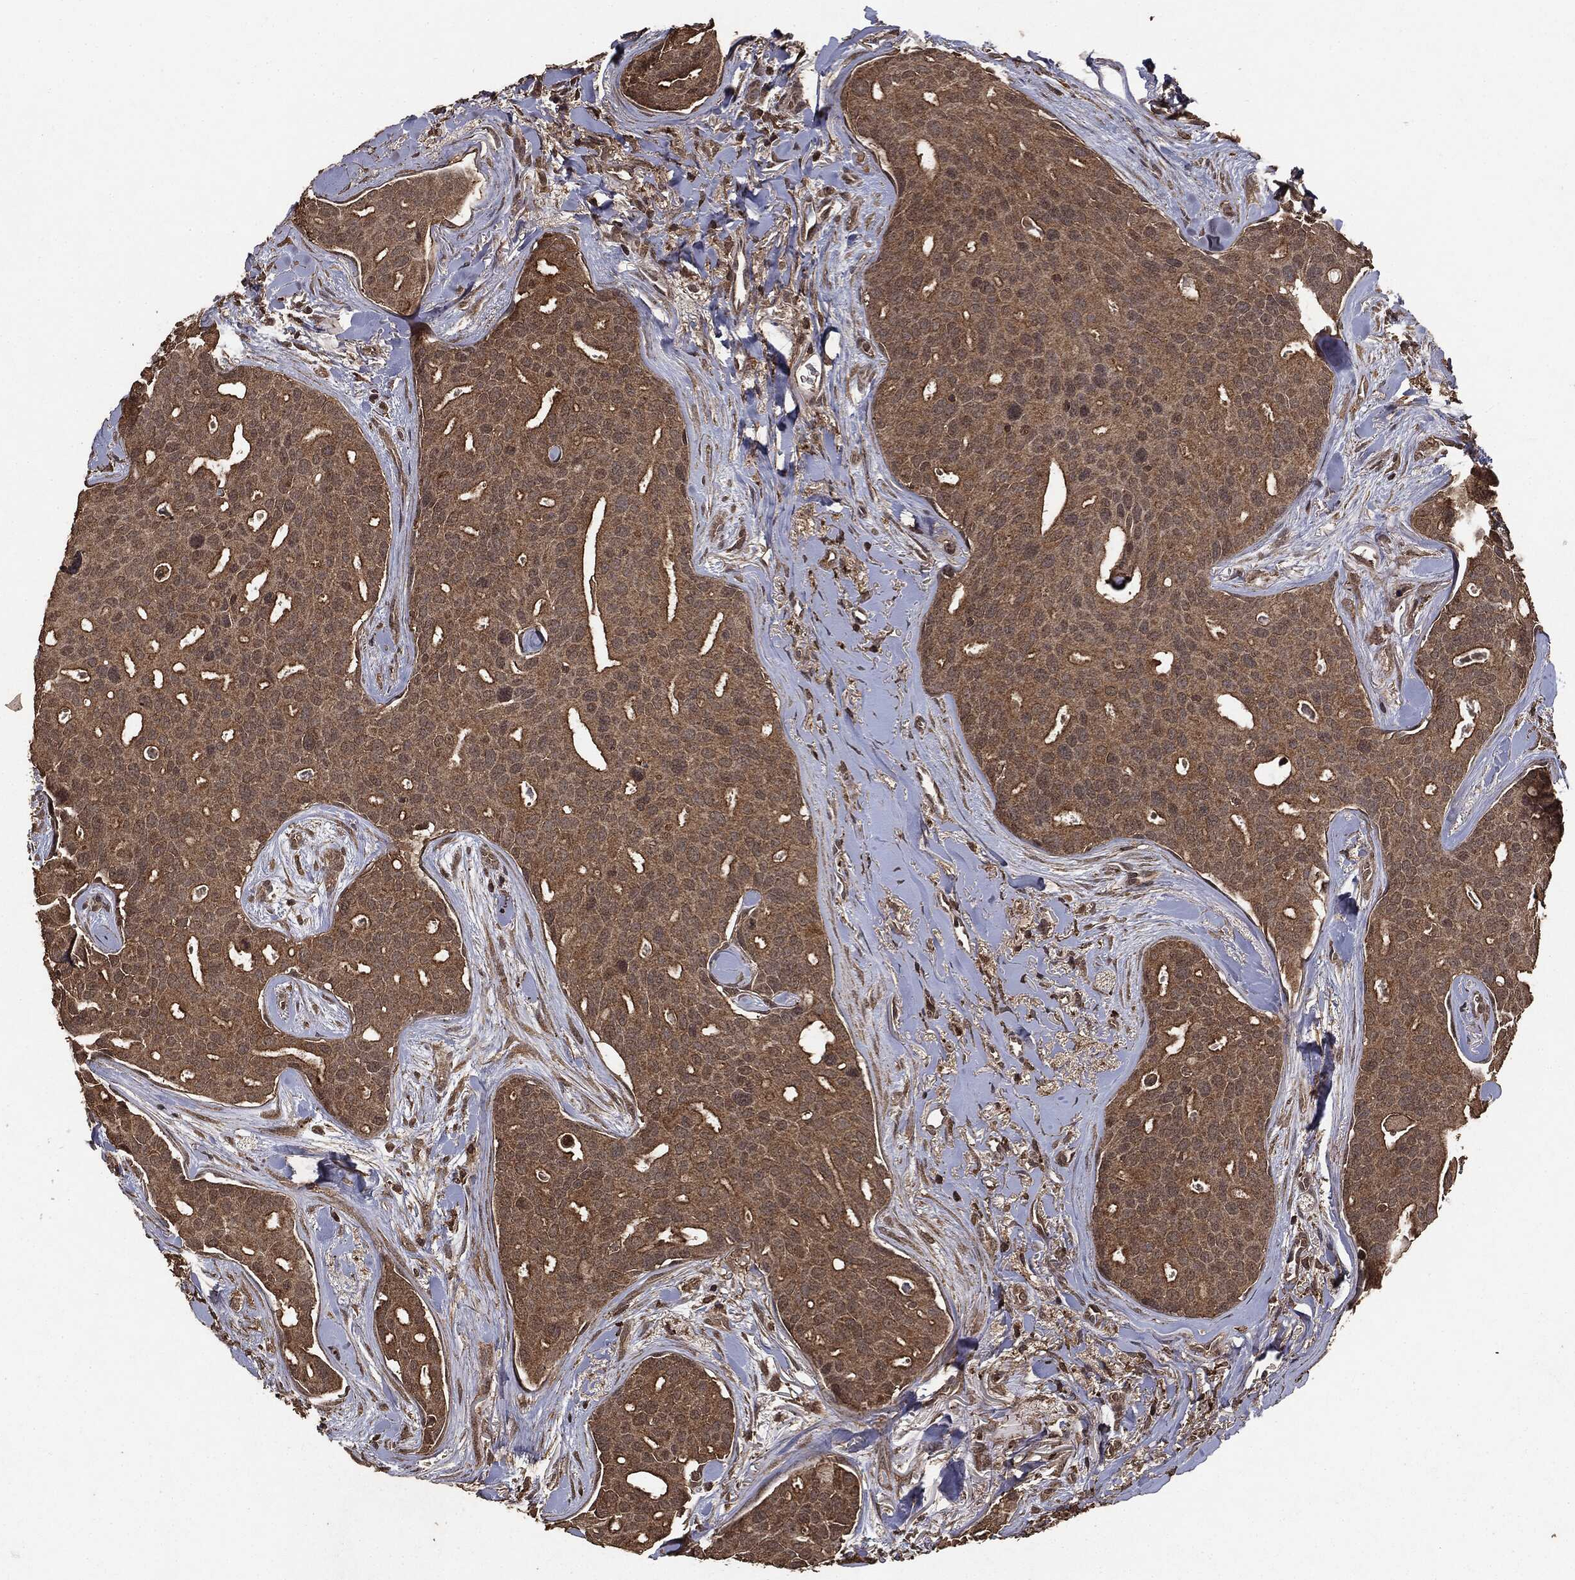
{"staining": {"intensity": "moderate", "quantity": ">75%", "location": "cytoplasmic/membranous"}, "tissue": "breast cancer", "cell_type": "Tumor cells", "image_type": "cancer", "snomed": [{"axis": "morphology", "description": "Duct carcinoma"}, {"axis": "topography", "description": "Breast"}], "caption": "The micrograph displays staining of breast cancer (invasive ductal carcinoma), revealing moderate cytoplasmic/membranous protein positivity (brown color) within tumor cells.", "gene": "NME1", "patient": {"sex": "female", "age": 54}}